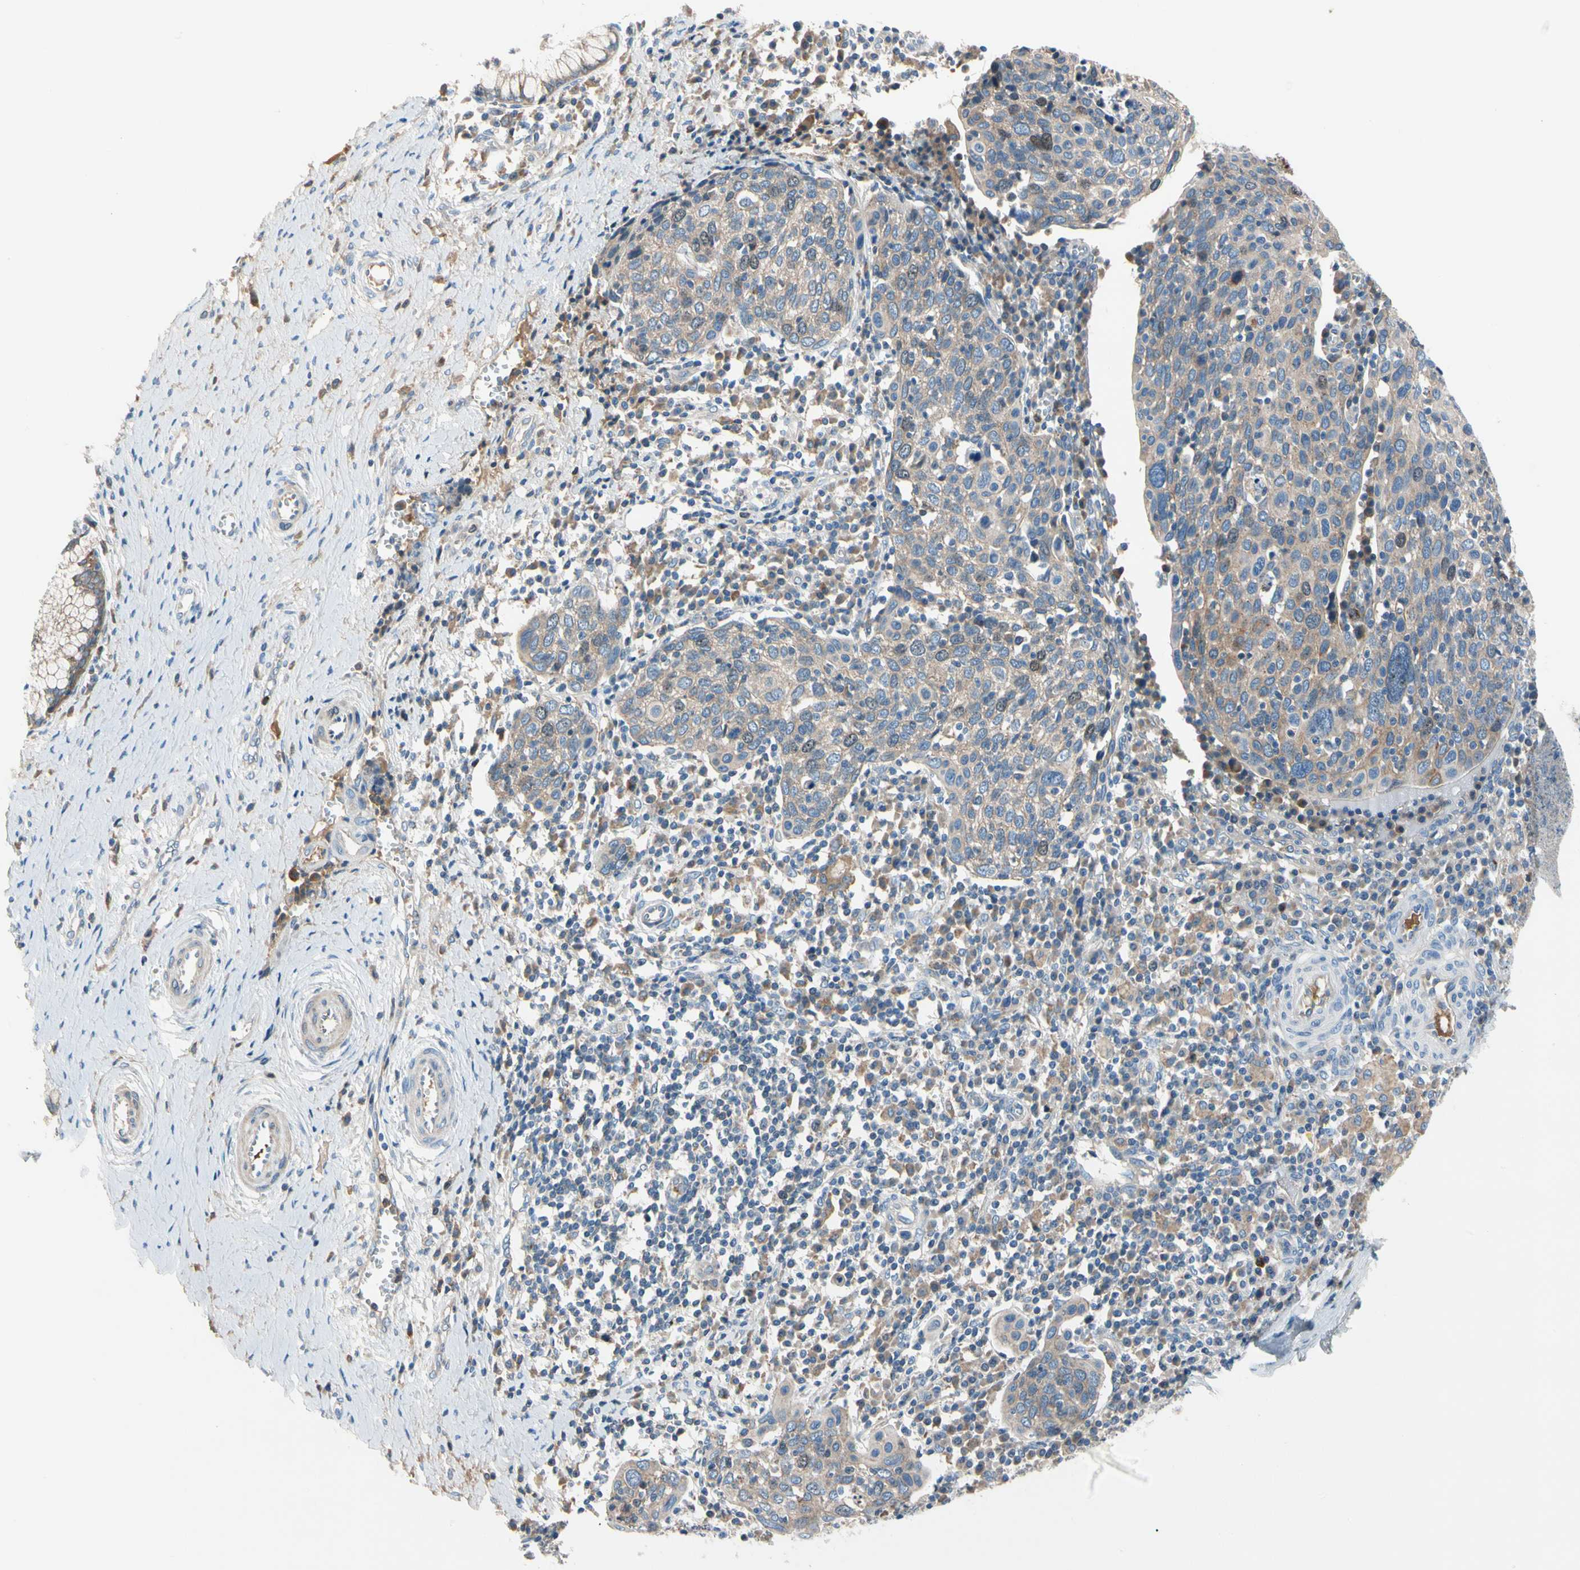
{"staining": {"intensity": "weak", "quantity": ">75%", "location": "cytoplasmic/membranous"}, "tissue": "cervical cancer", "cell_type": "Tumor cells", "image_type": "cancer", "snomed": [{"axis": "morphology", "description": "Squamous cell carcinoma, NOS"}, {"axis": "topography", "description": "Cervix"}], "caption": "Cervical cancer (squamous cell carcinoma) stained for a protein demonstrates weak cytoplasmic/membranous positivity in tumor cells. (Stains: DAB (3,3'-diaminobenzidine) in brown, nuclei in blue, Microscopy: brightfield microscopy at high magnification).", "gene": "HJURP", "patient": {"sex": "female", "age": 40}}